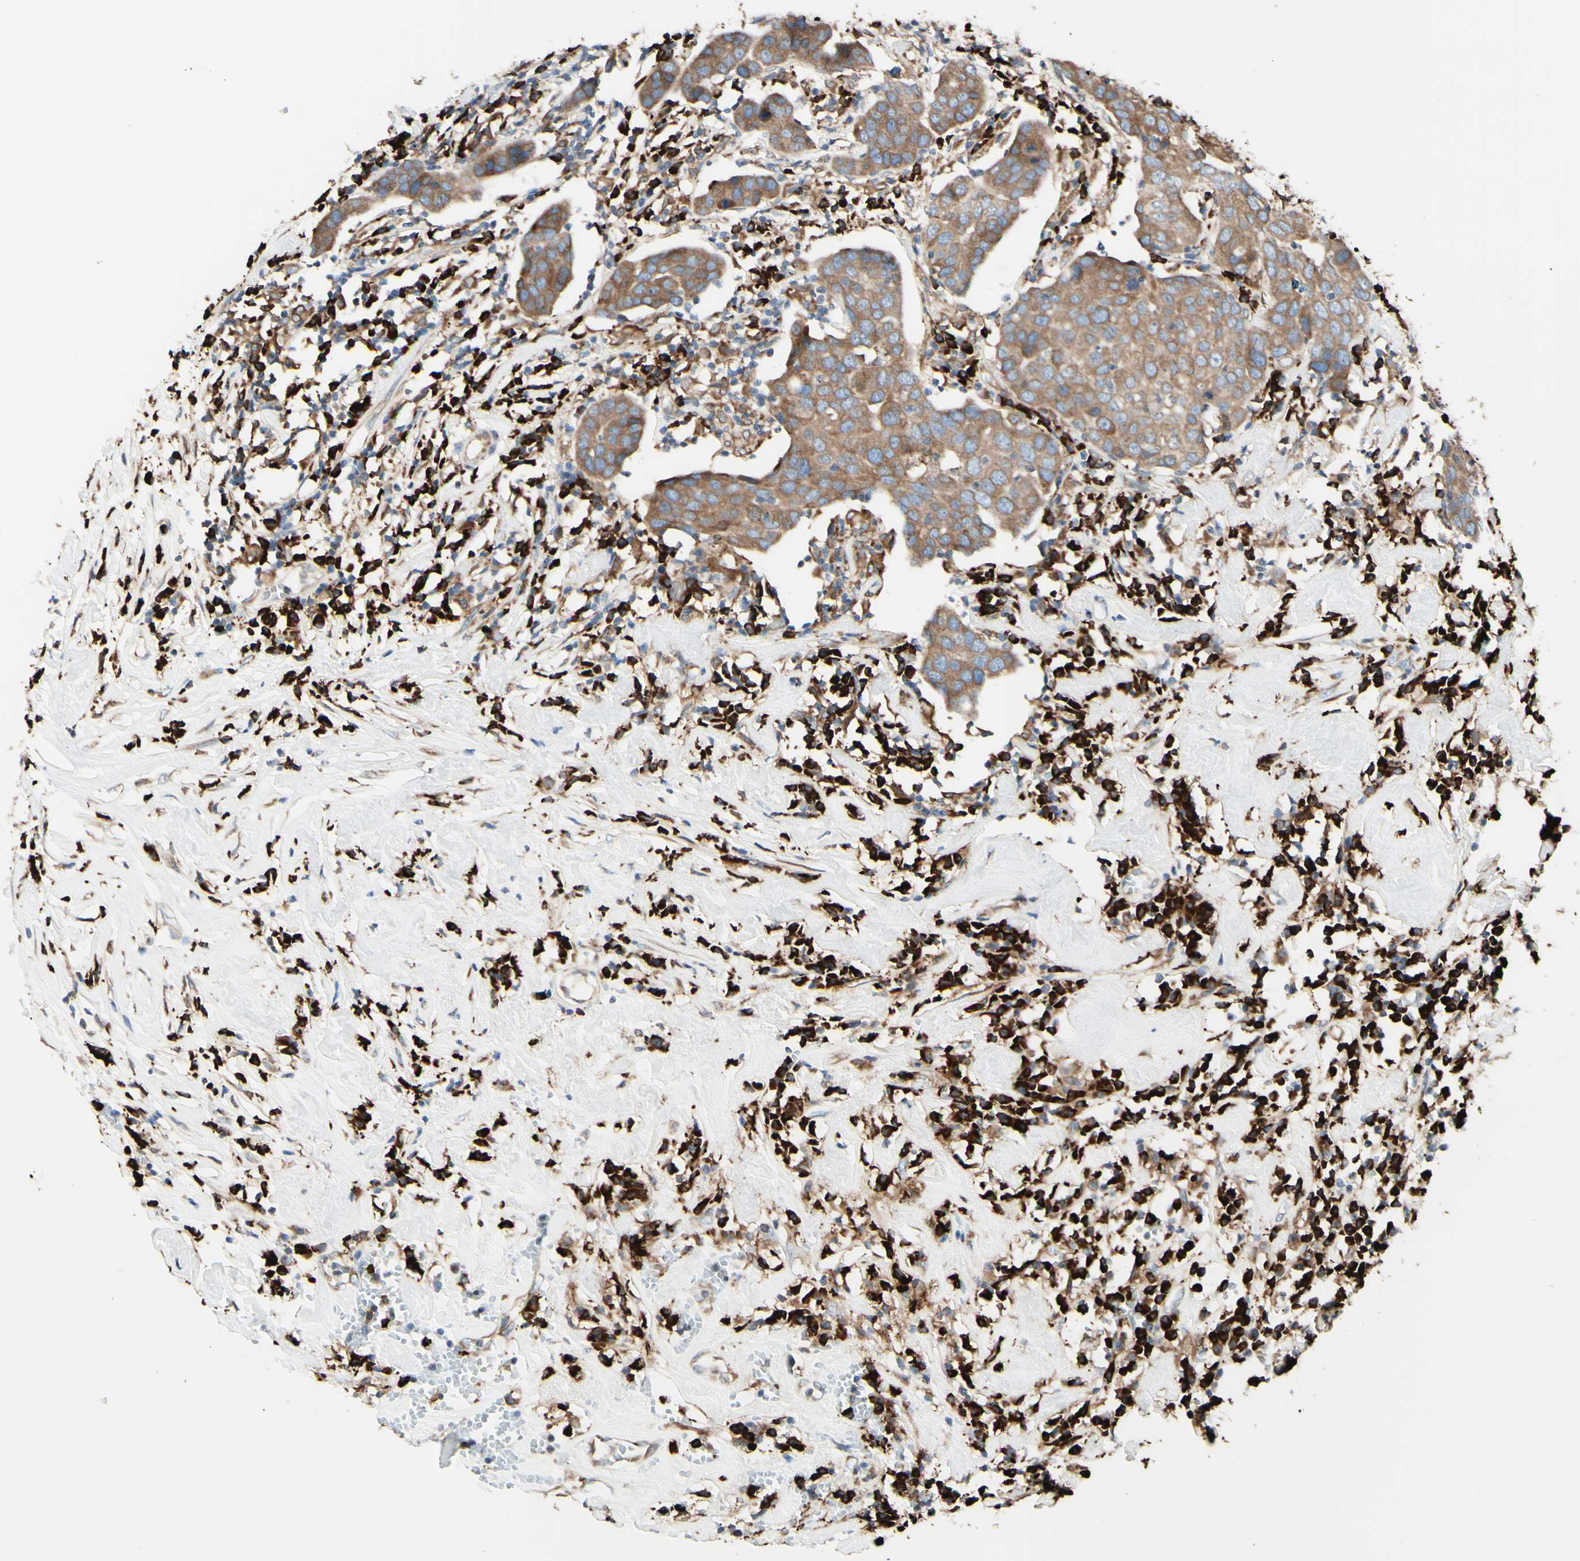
{"staining": {"intensity": "moderate", "quantity": ">75%", "location": "cytoplasmic/membranous"}, "tissue": "head and neck cancer", "cell_type": "Tumor cells", "image_type": "cancer", "snomed": [{"axis": "morphology", "description": "Adenocarcinoma, NOS"}, {"axis": "topography", "description": "Salivary gland"}, {"axis": "topography", "description": "Head-Neck"}], "caption": "High-magnification brightfield microscopy of head and neck cancer stained with DAB (brown) and counterstained with hematoxylin (blue). tumor cells exhibit moderate cytoplasmic/membranous expression is appreciated in approximately>75% of cells.", "gene": "DNAJB11", "patient": {"sex": "female", "age": 65}}